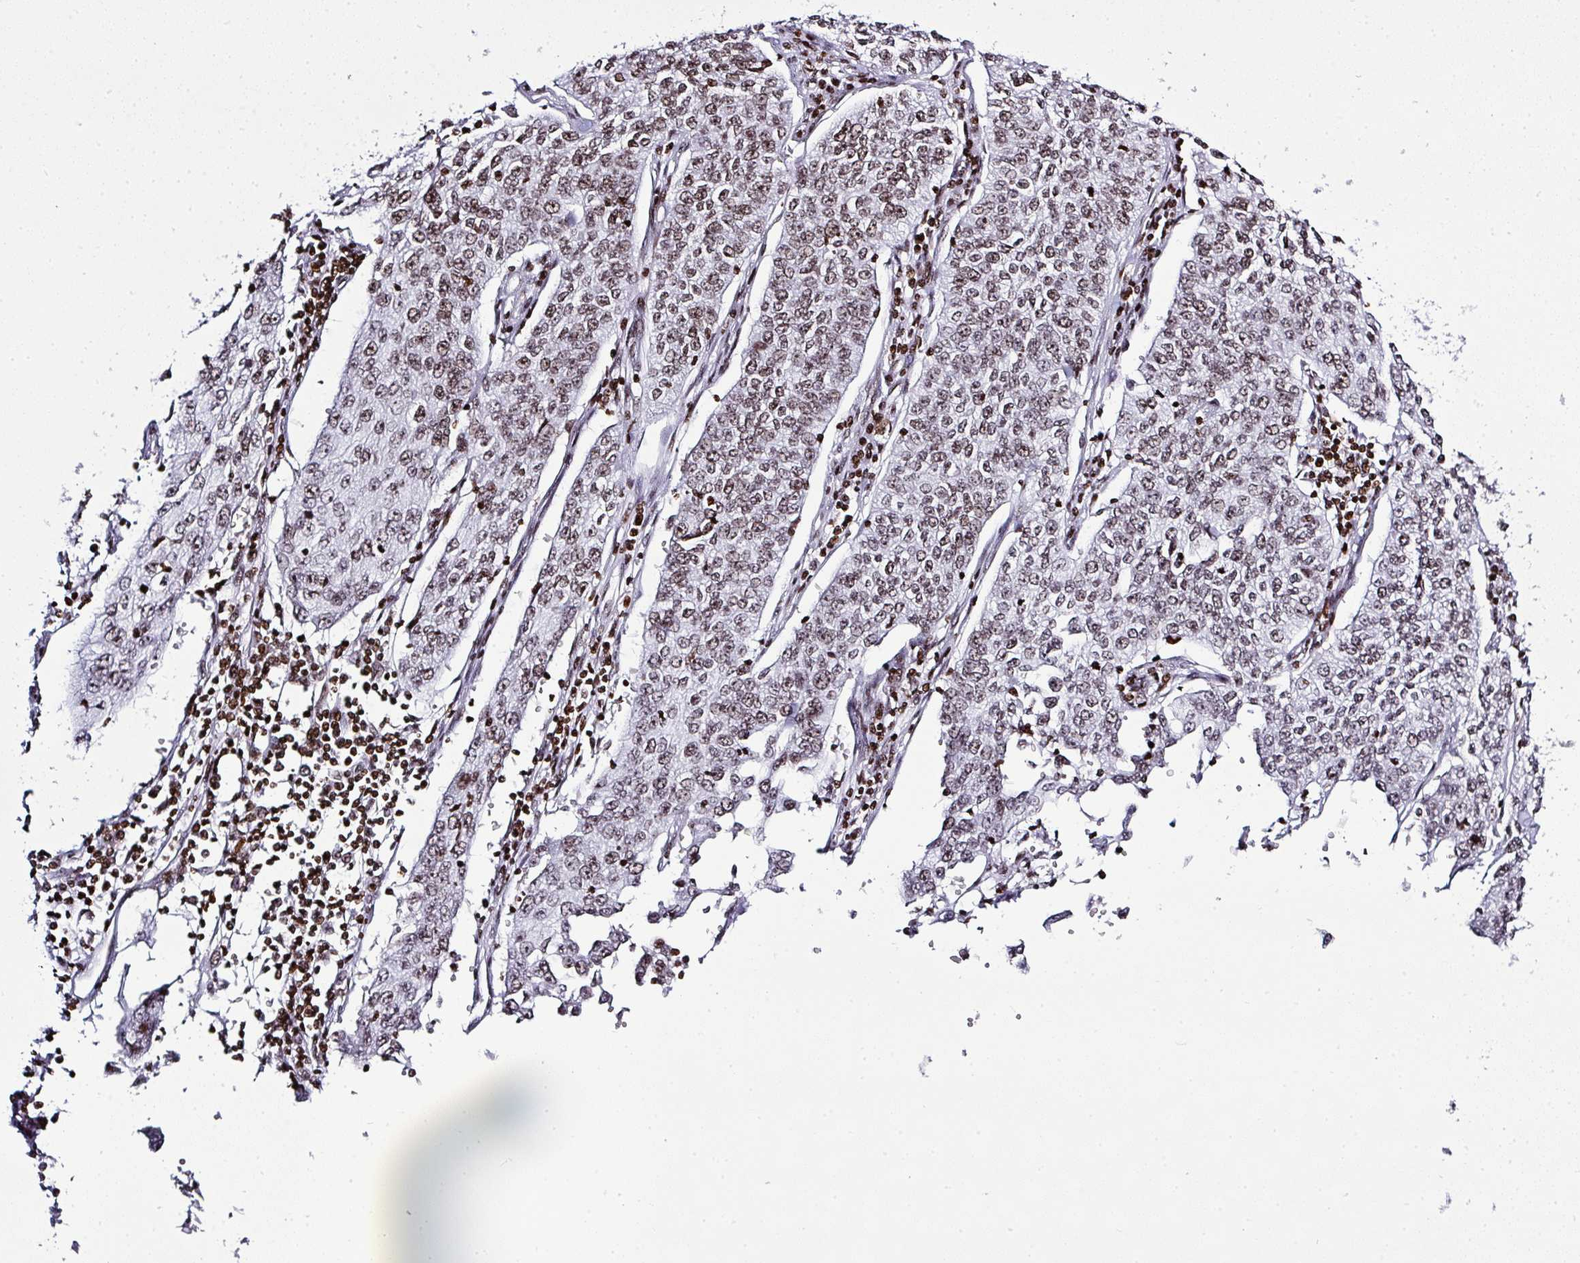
{"staining": {"intensity": "moderate", "quantity": ">75%", "location": "nuclear"}, "tissue": "cervical cancer", "cell_type": "Tumor cells", "image_type": "cancer", "snomed": [{"axis": "morphology", "description": "Squamous cell carcinoma, NOS"}, {"axis": "topography", "description": "Cervix"}], "caption": "Immunohistochemistry (IHC) of human cervical squamous cell carcinoma demonstrates medium levels of moderate nuclear staining in about >75% of tumor cells.", "gene": "RASL11A", "patient": {"sex": "female", "age": 35}}